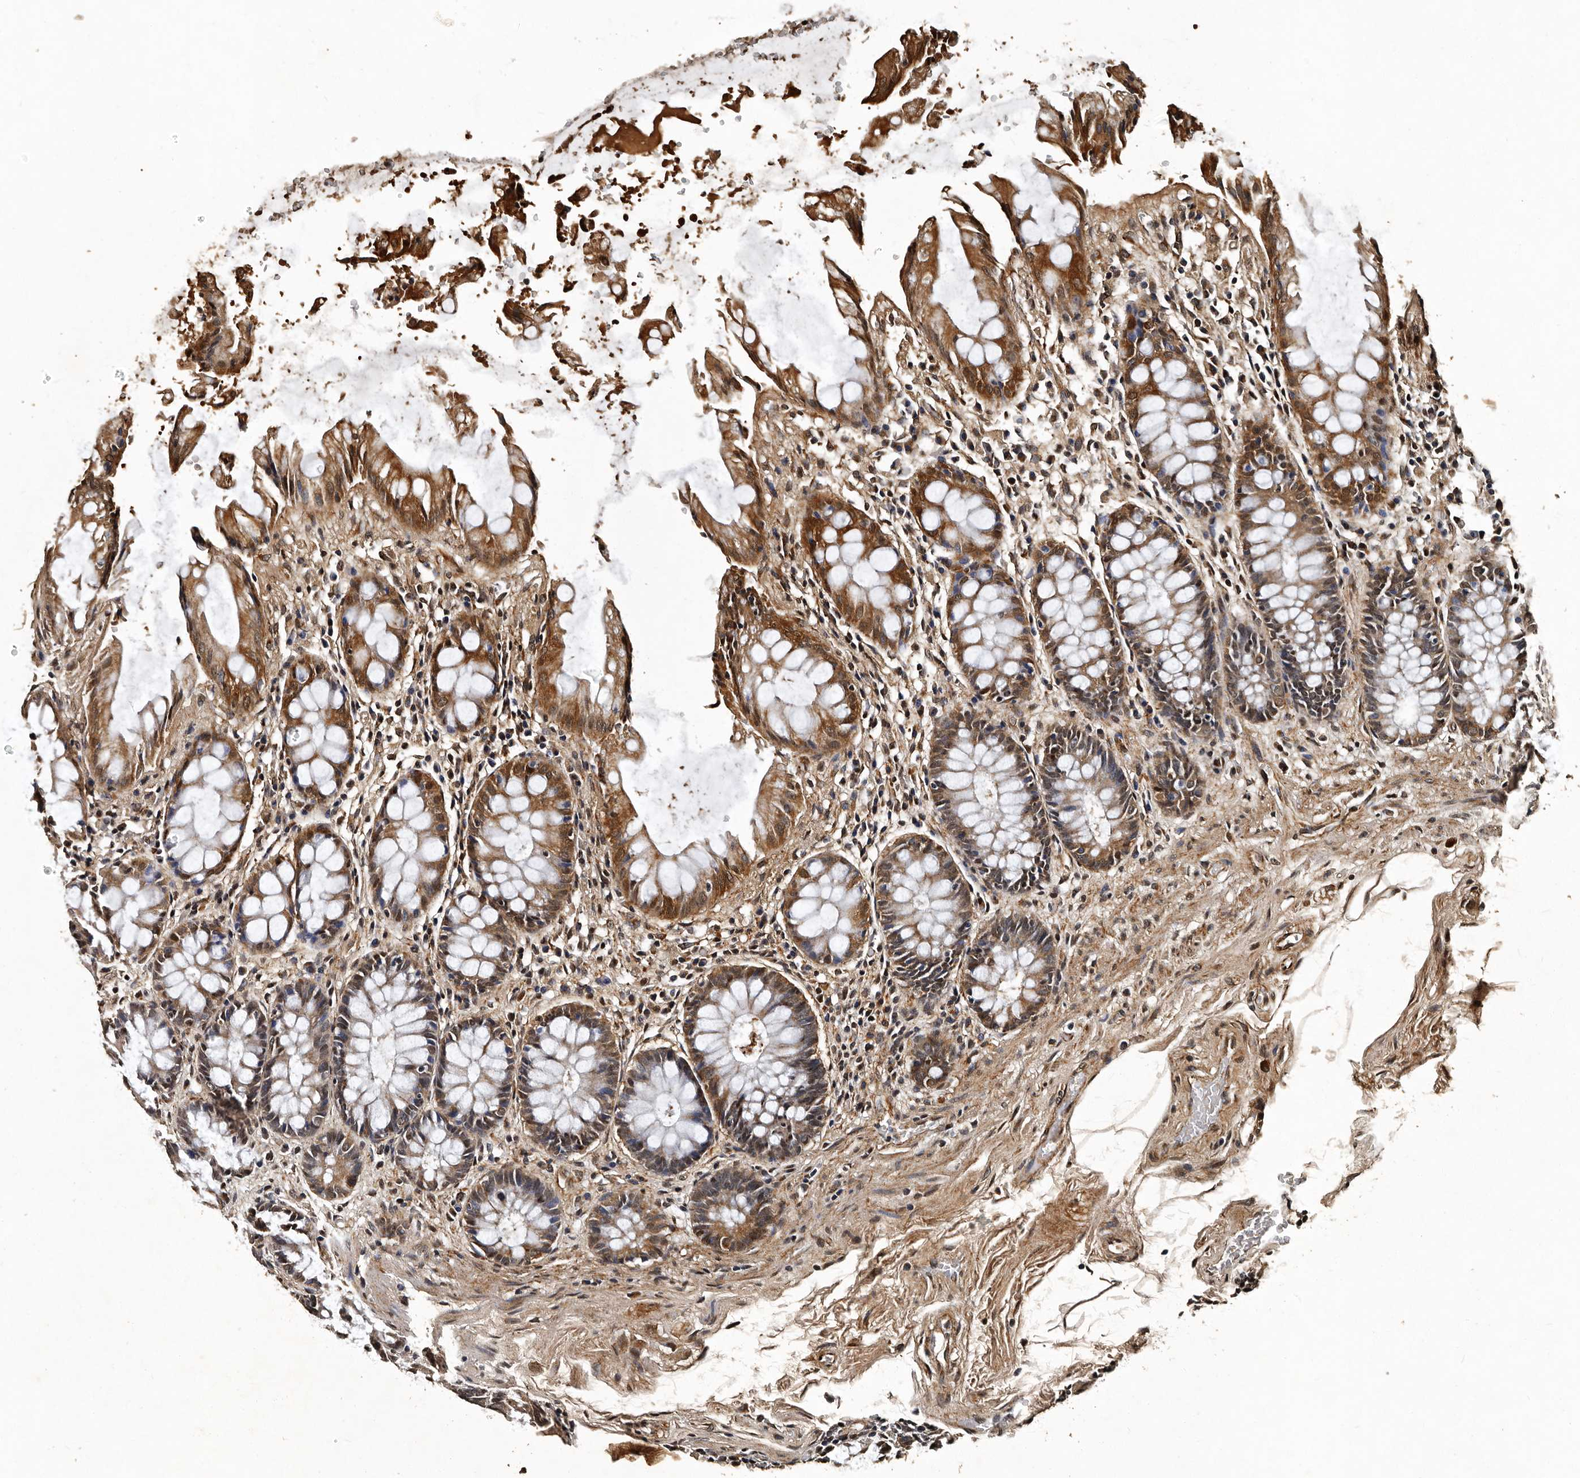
{"staining": {"intensity": "moderate", "quantity": ">75%", "location": "cytoplasmic/membranous,nuclear"}, "tissue": "rectum", "cell_type": "Glandular cells", "image_type": "normal", "snomed": [{"axis": "morphology", "description": "Normal tissue, NOS"}, {"axis": "topography", "description": "Rectum"}], "caption": "An immunohistochemistry (IHC) photomicrograph of unremarkable tissue is shown. Protein staining in brown shows moderate cytoplasmic/membranous,nuclear positivity in rectum within glandular cells. (Brightfield microscopy of DAB IHC at high magnification).", "gene": "CPNE3", "patient": {"sex": "male", "age": 64}}